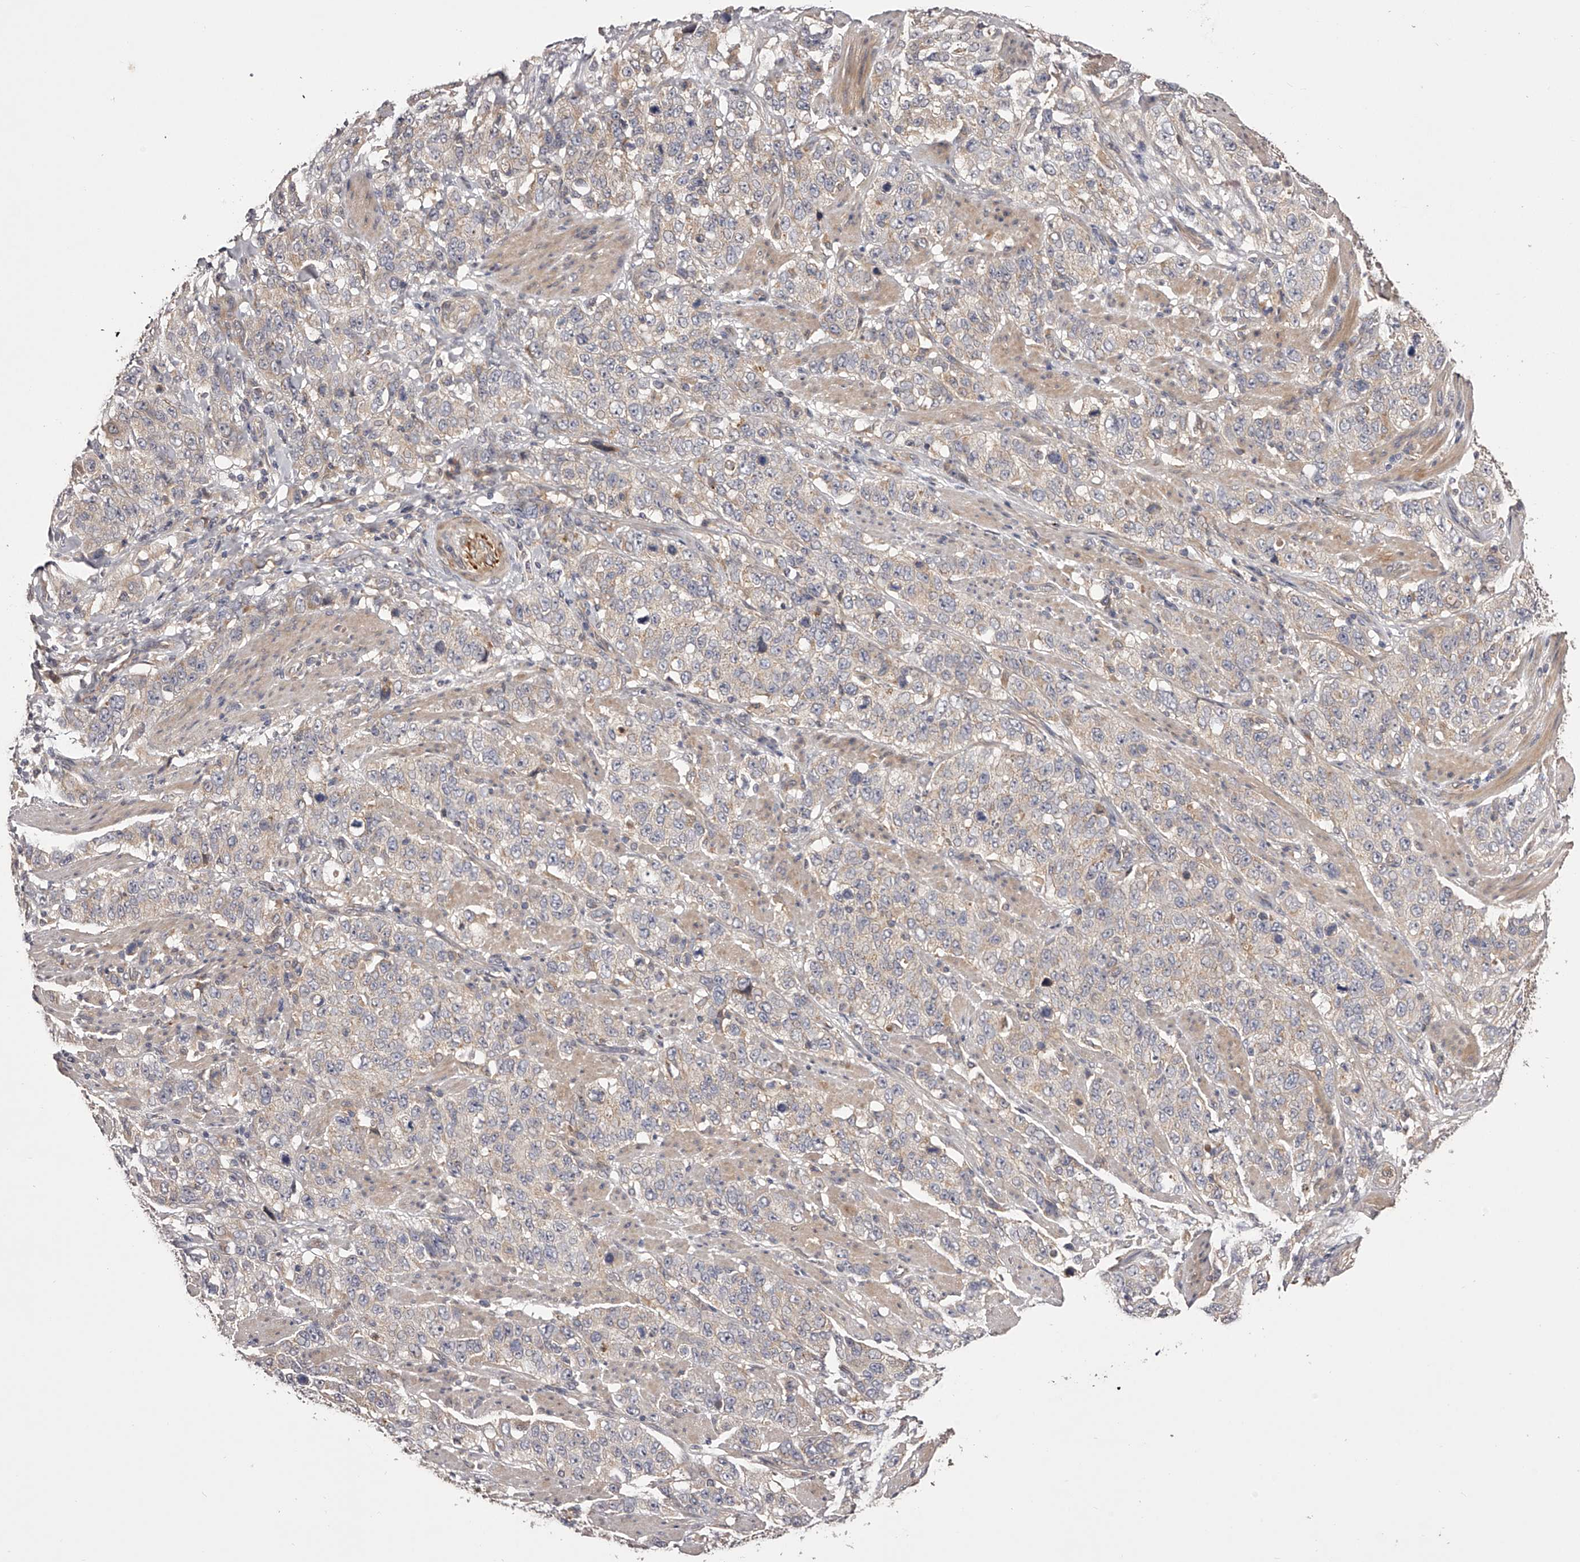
{"staining": {"intensity": "weak", "quantity": ">75%", "location": "cytoplasmic/membranous"}, "tissue": "stomach cancer", "cell_type": "Tumor cells", "image_type": "cancer", "snomed": [{"axis": "morphology", "description": "Adenocarcinoma, NOS"}, {"axis": "topography", "description": "Stomach"}], "caption": "High-power microscopy captured an immunohistochemistry photomicrograph of stomach cancer (adenocarcinoma), revealing weak cytoplasmic/membranous expression in approximately >75% of tumor cells.", "gene": "ODF2L", "patient": {"sex": "male", "age": 48}}